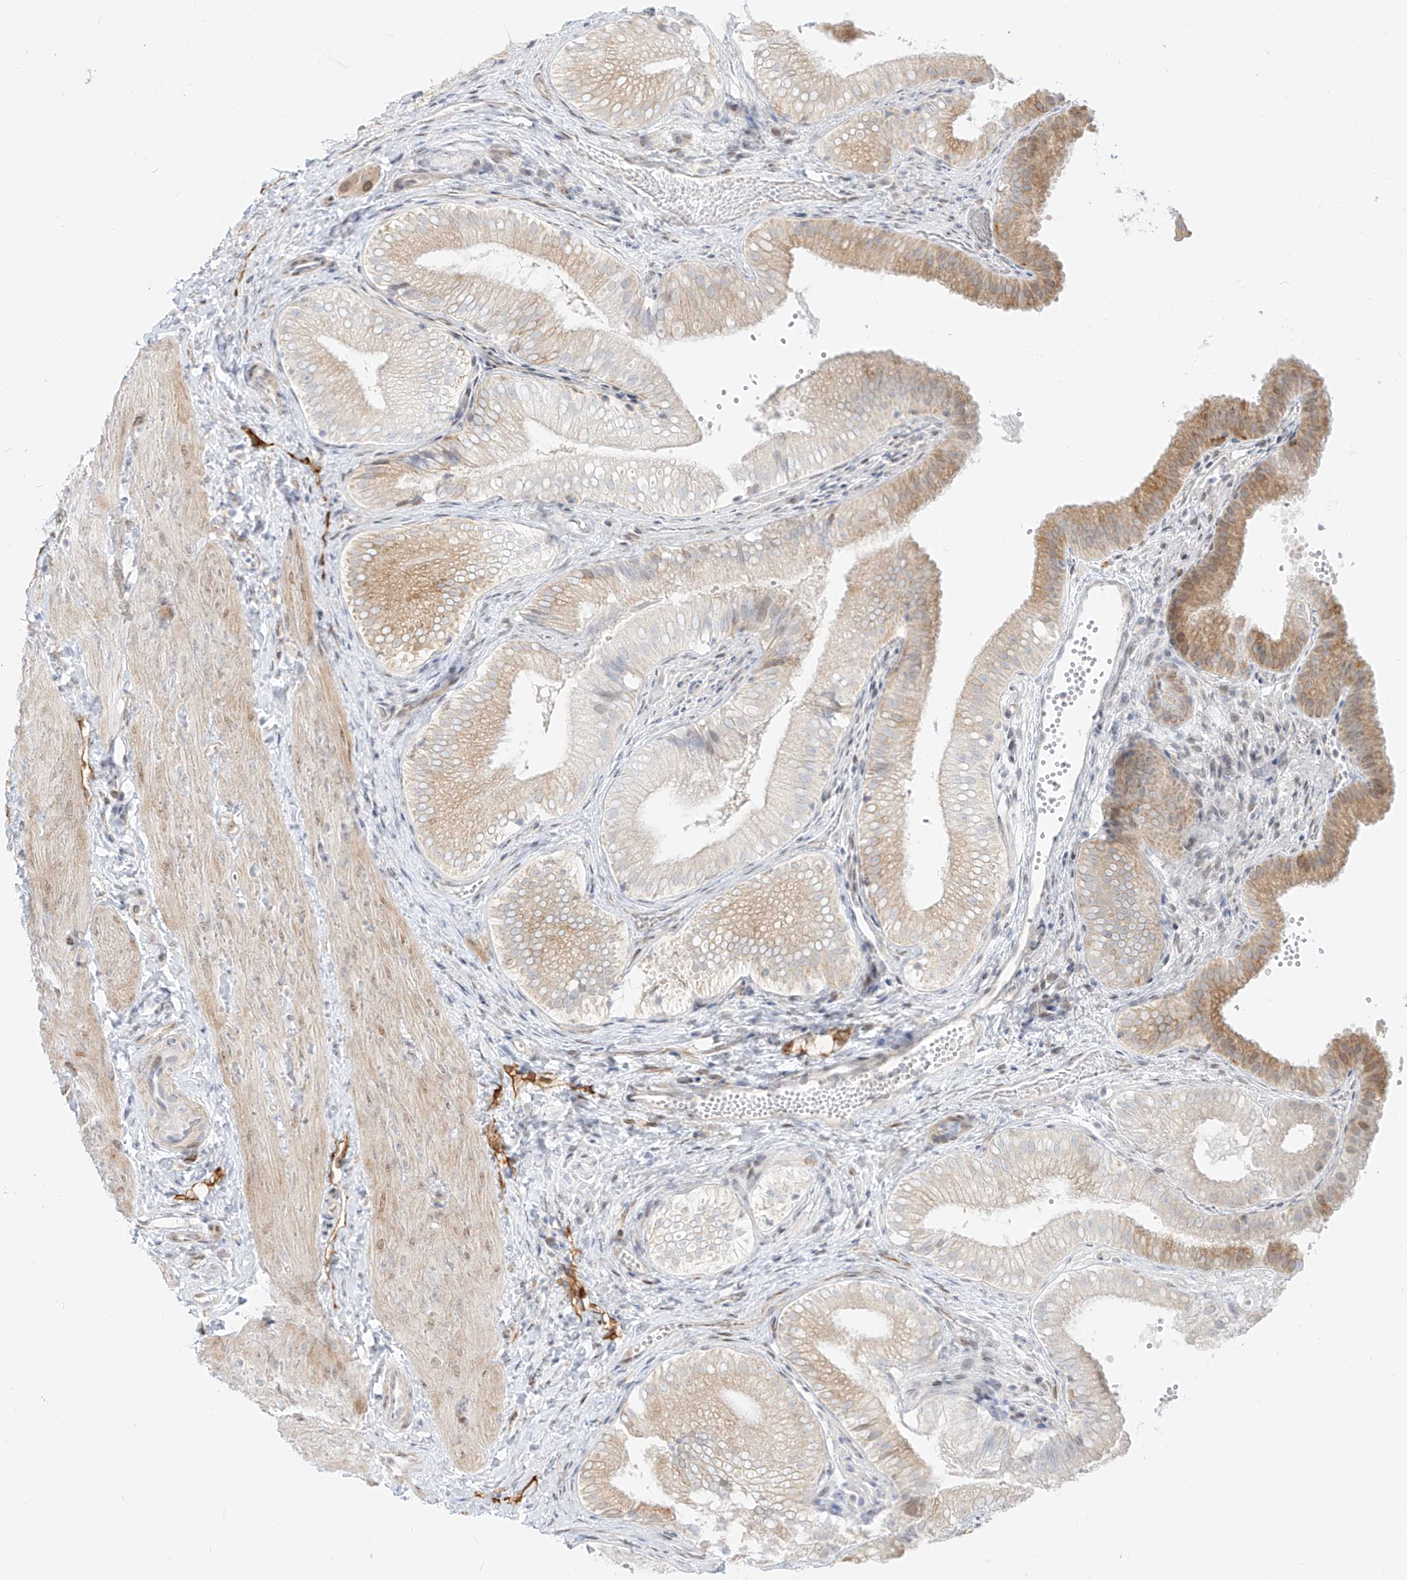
{"staining": {"intensity": "moderate", "quantity": "25%-75%", "location": "cytoplasmic/membranous"}, "tissue": "gallbladder", "cell_type": "Glandular cells", "image_type": "normal", "snomed": [{"axis": "morphology", "description": "Normal tissue, NOS"}, {"axis": "topography", "description": "Gallbladder"}], "caption": "DAB (3,3'-diaminobenzidine) immunohistochemical staining of unremarkable human gallbladder displays moderate cytoplasmic/membranous protein staining in about 25%-75% of glandular cells.", "gene": "NHSL1", "patient": {"sex": "female", "age": 30}}